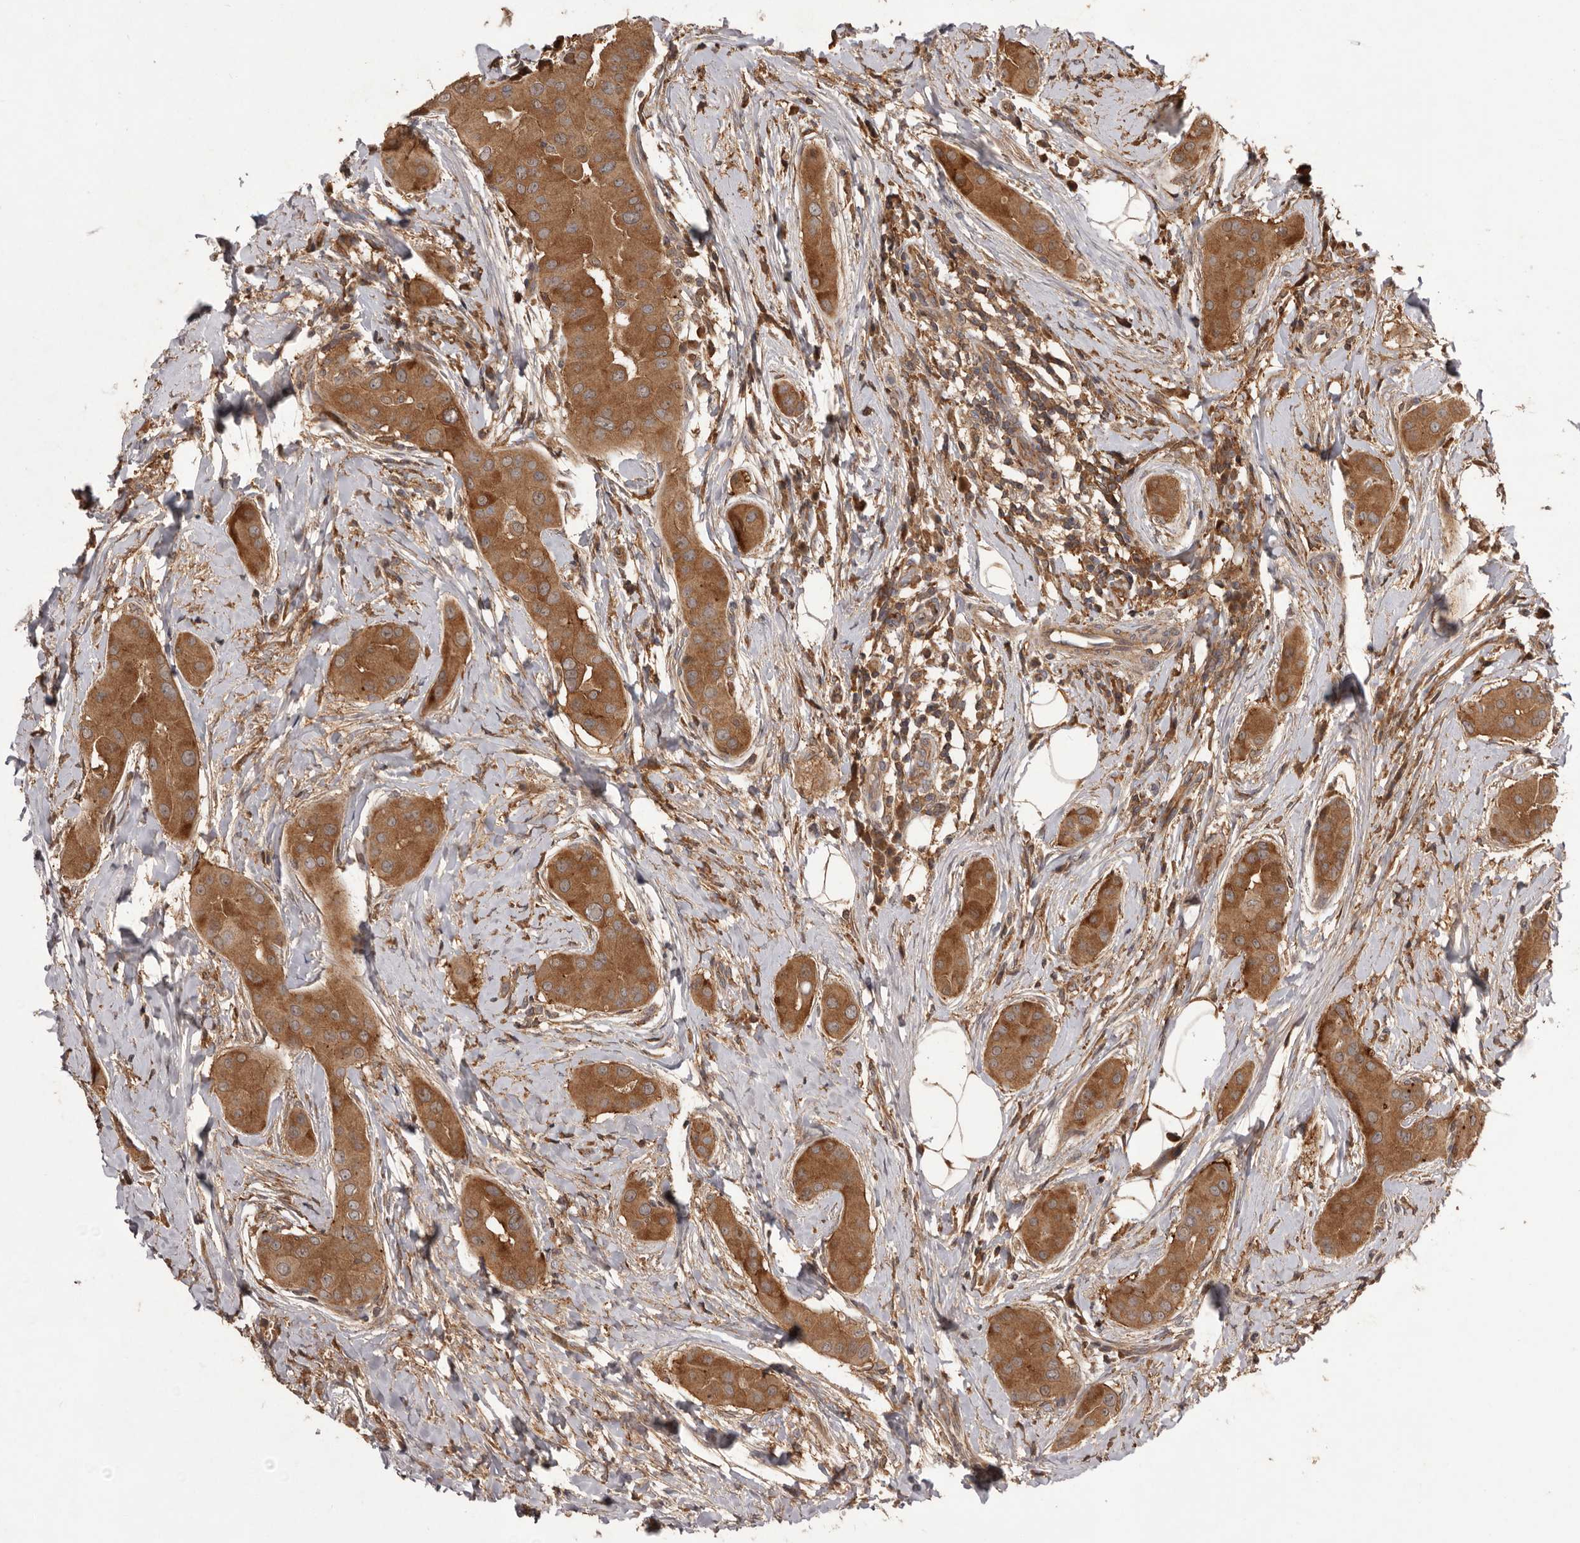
{"staining": {"intensity": "moderate", "quantity": ">75%", "location": "cytoplasmic/membranous"}, "tissue": "thyroid cancer", "cell_type": "Tumor cells", "image_type": "cancer", "snomed": [{"axis": "morphology", "description": "Papillary adenocarcinoma, NOS"}, {"axis": "topography", "description": "Thyroid gland"}], "caption": "IHC image of neoplastic tissue: human thyroid papillary adenocarcinoma stained using immunohistochemistry displays medium levels of moderate protein expression localized specifically in the cytoplasmic/membranous of tumor cells, appearing as a cytoplasmic/membranous brown color.", "gene": "SLC22A3", "patient": {"sex": "male", "age": 33}}